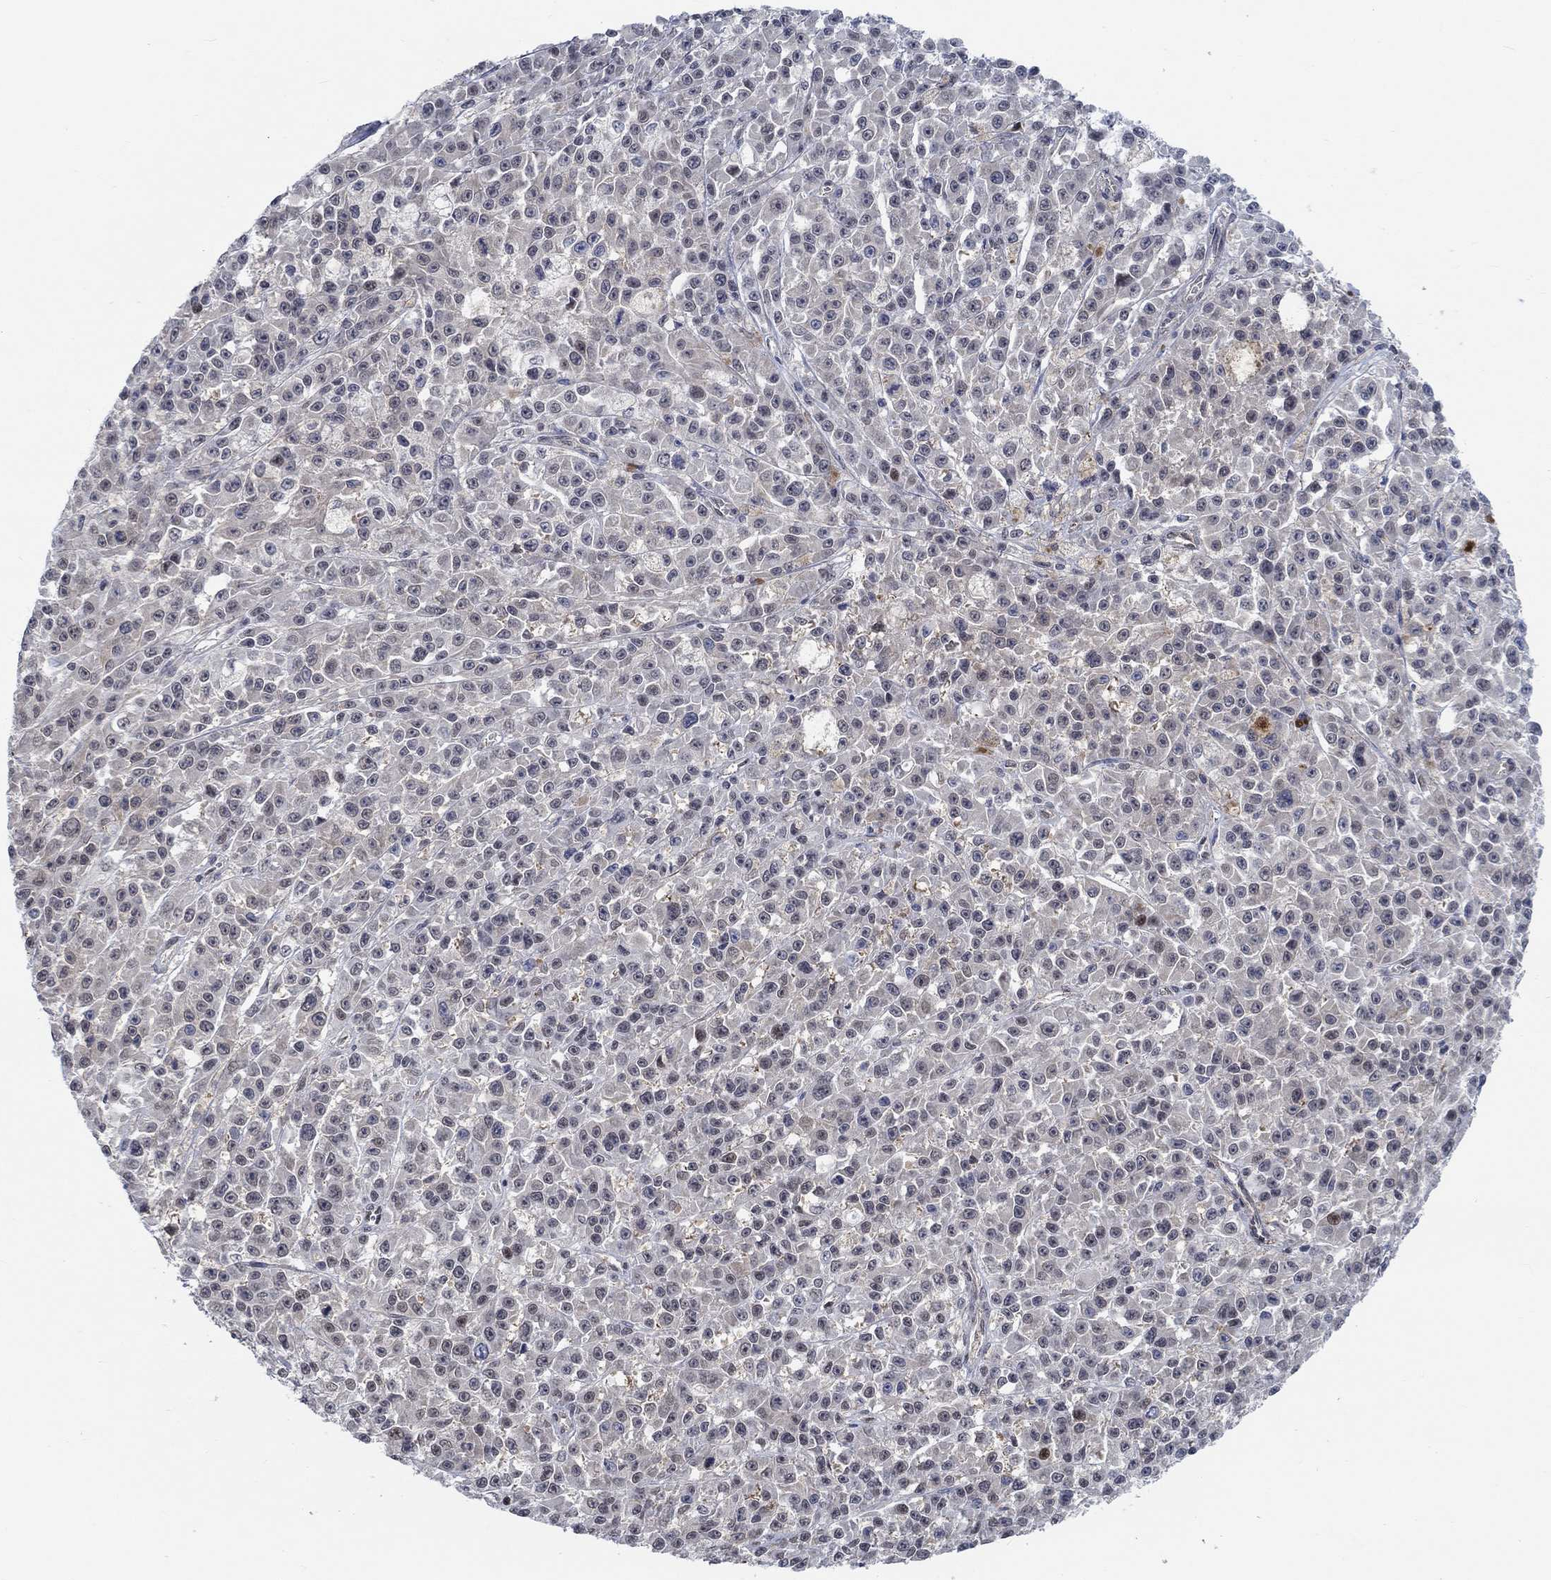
{"staining": {"intensity": "negative", "quantity": "none", "location": "none"}, "tissue": "melanoma", "cell_type": "Tumor cells", "image_type": "cancer", "snomed": [{"axis": "morphology", "description": "Malignant melanoma, NOS"}, {"axis": "topography", "description": "Skin"}], "caption": "DAB immunohistochemical staining of melanoma exhibits no significant staining in tumor cells.", "gene": "KCNH8", "patient": {"sex": "female", "age": 58}}